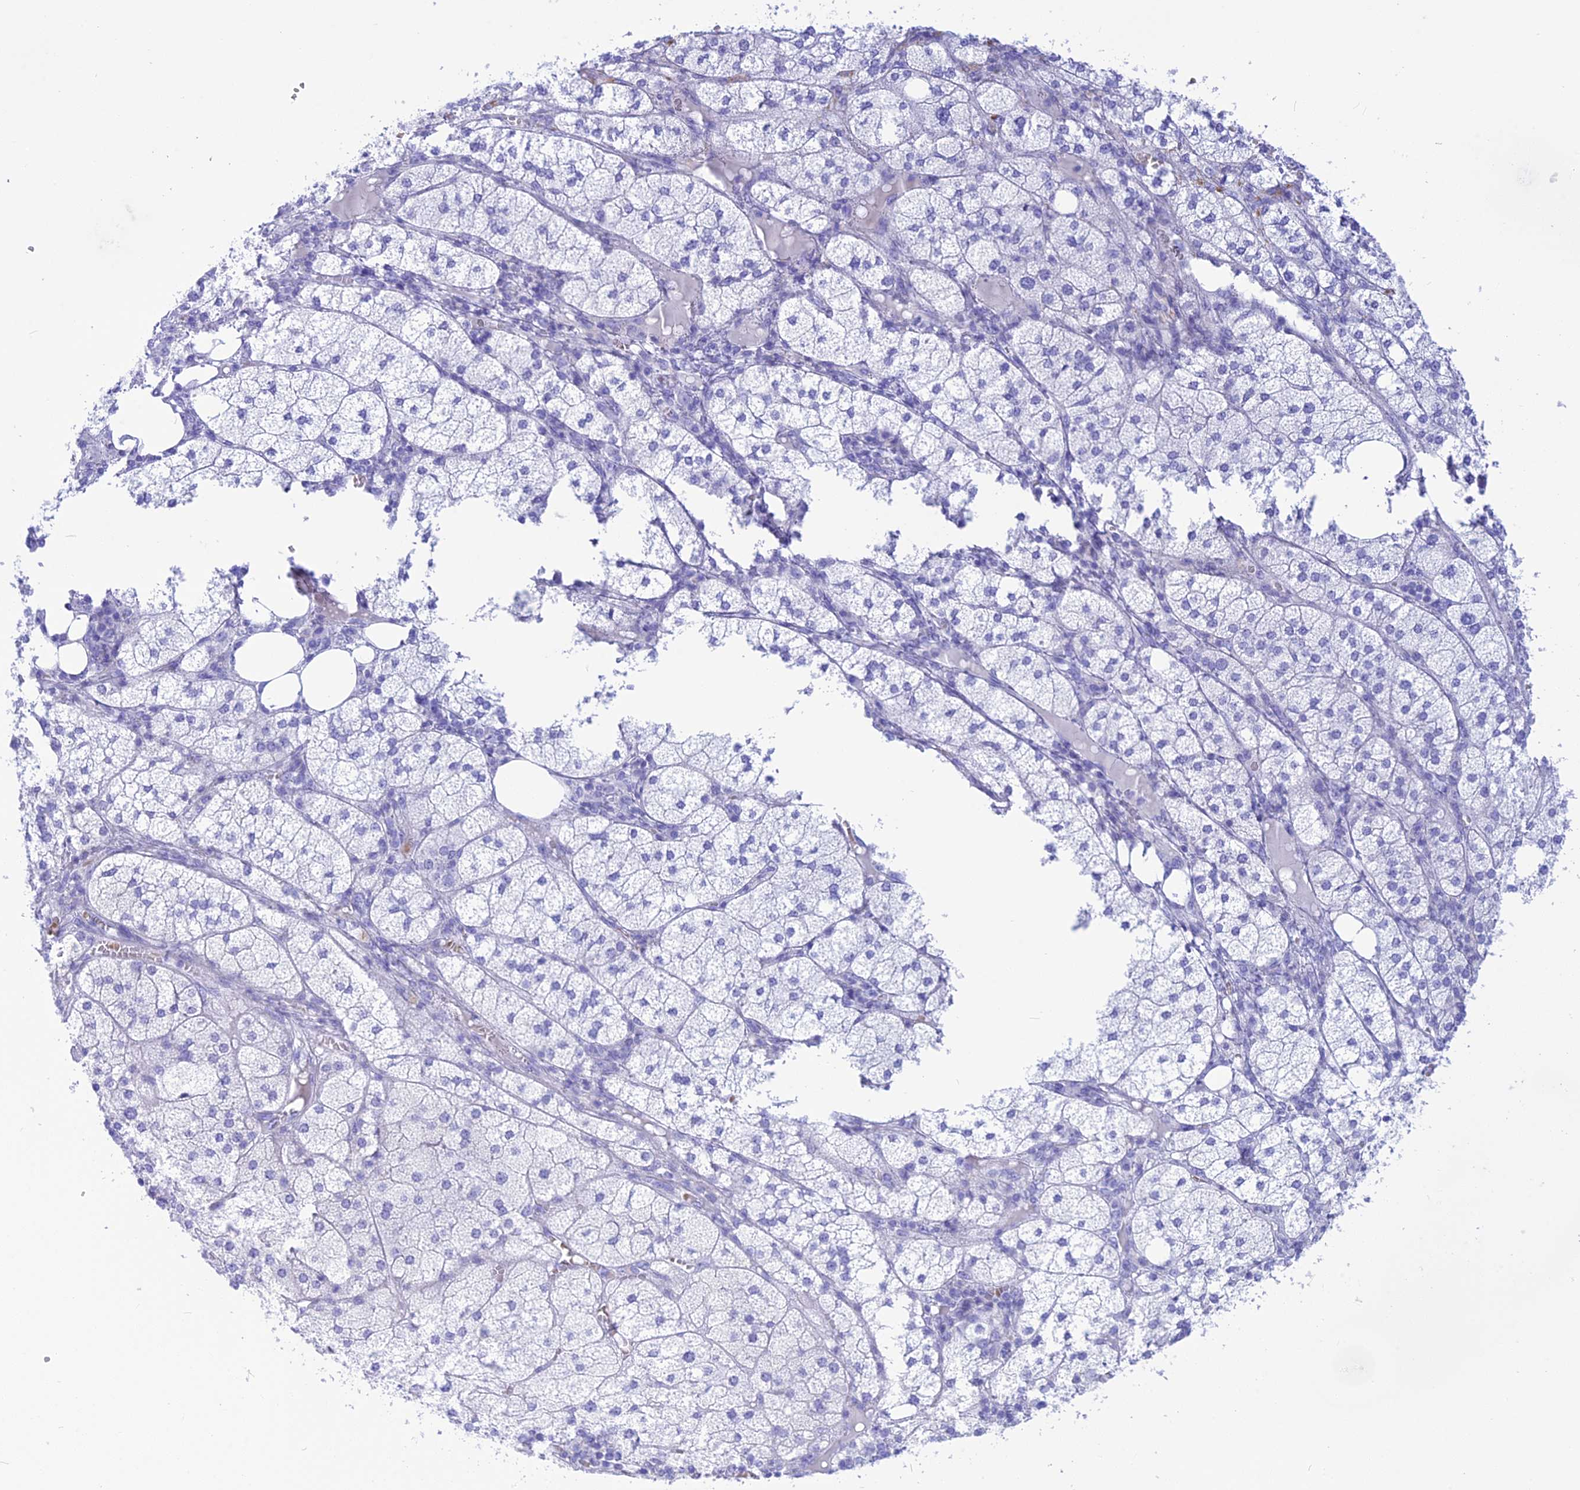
{"staining": {"intensity": "negative", "quantity": "none", "location": "none"}, "tissue": "adrenal gland", "cell_type": "Glandular cells", "image_type": "normal", "snomed": [{"axis": "morphology", "description": "Normal tissue, NOS"}, {"axis": "topography", "description": "Adrenal gland"}], "caption": "IHC micrograph of normal adrenal gland: human adrenal gland stained with DAB (3,3'-diaminobenzidine) reveals no significant protein staining in glandular cells.", "gene": "GLYATL1B", "patient": {"sex": "female", "age": 61}}